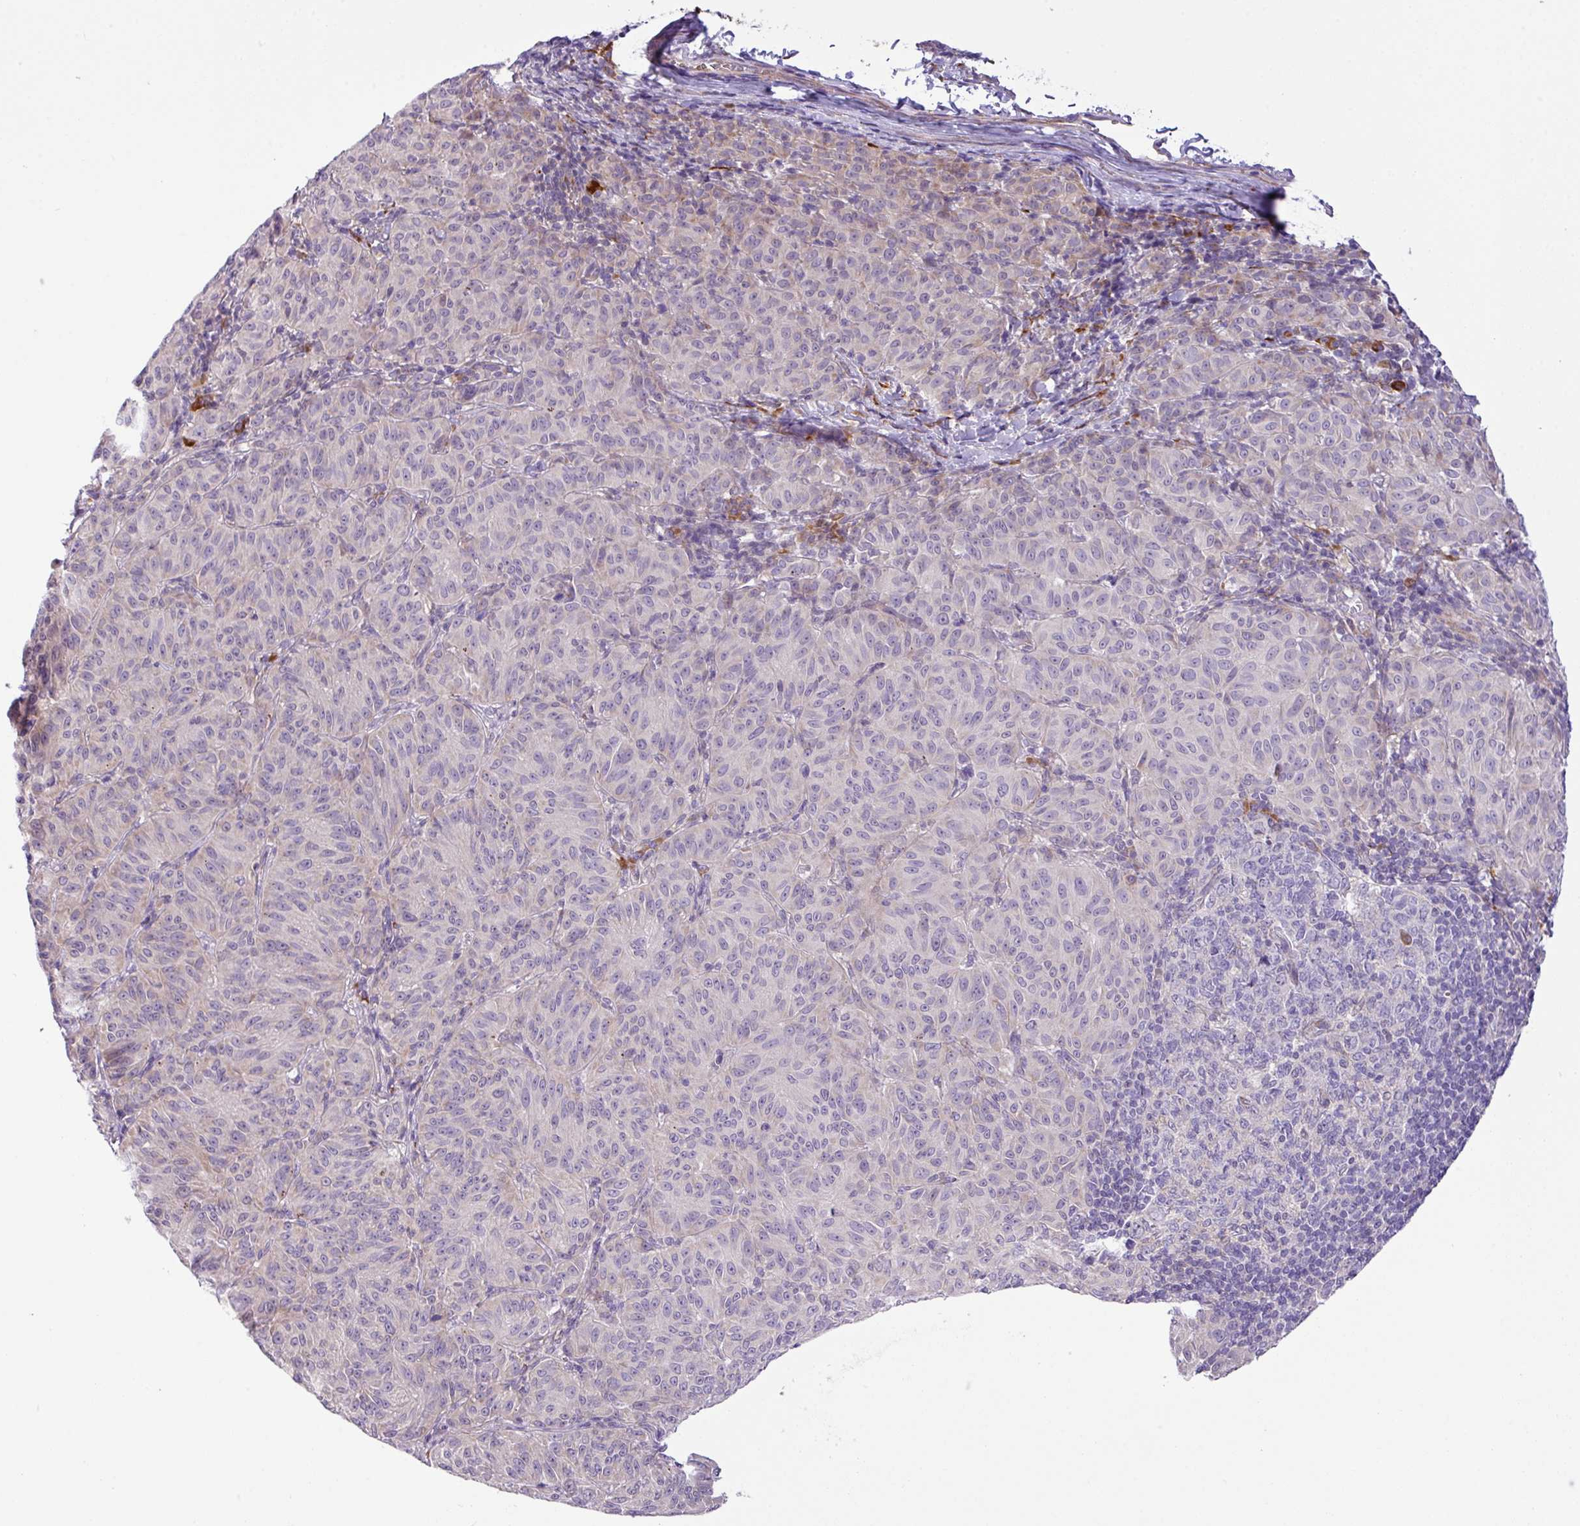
{"staining": {"intensity": "negative", "quantity": "none", "location": "none"}, "tissue": "melanoma", "cell_type": "Tumor cells", "image_type": "cancer", "snomed": [{"axis": "morphology", "description": "Malignant melanoma, NOS"}, {"axis": "topography", "description": "Skin"}], "caption": "Immunohistochemistry (IHC) image of neoplastic tissue: human malignant melanoma stained with DAB (3,3'-diaminobenzidine) exhibits no significant protein staining in tumor cells.", "gene": "CFAP97", "patient": {"sex": "female", "age": 72}}